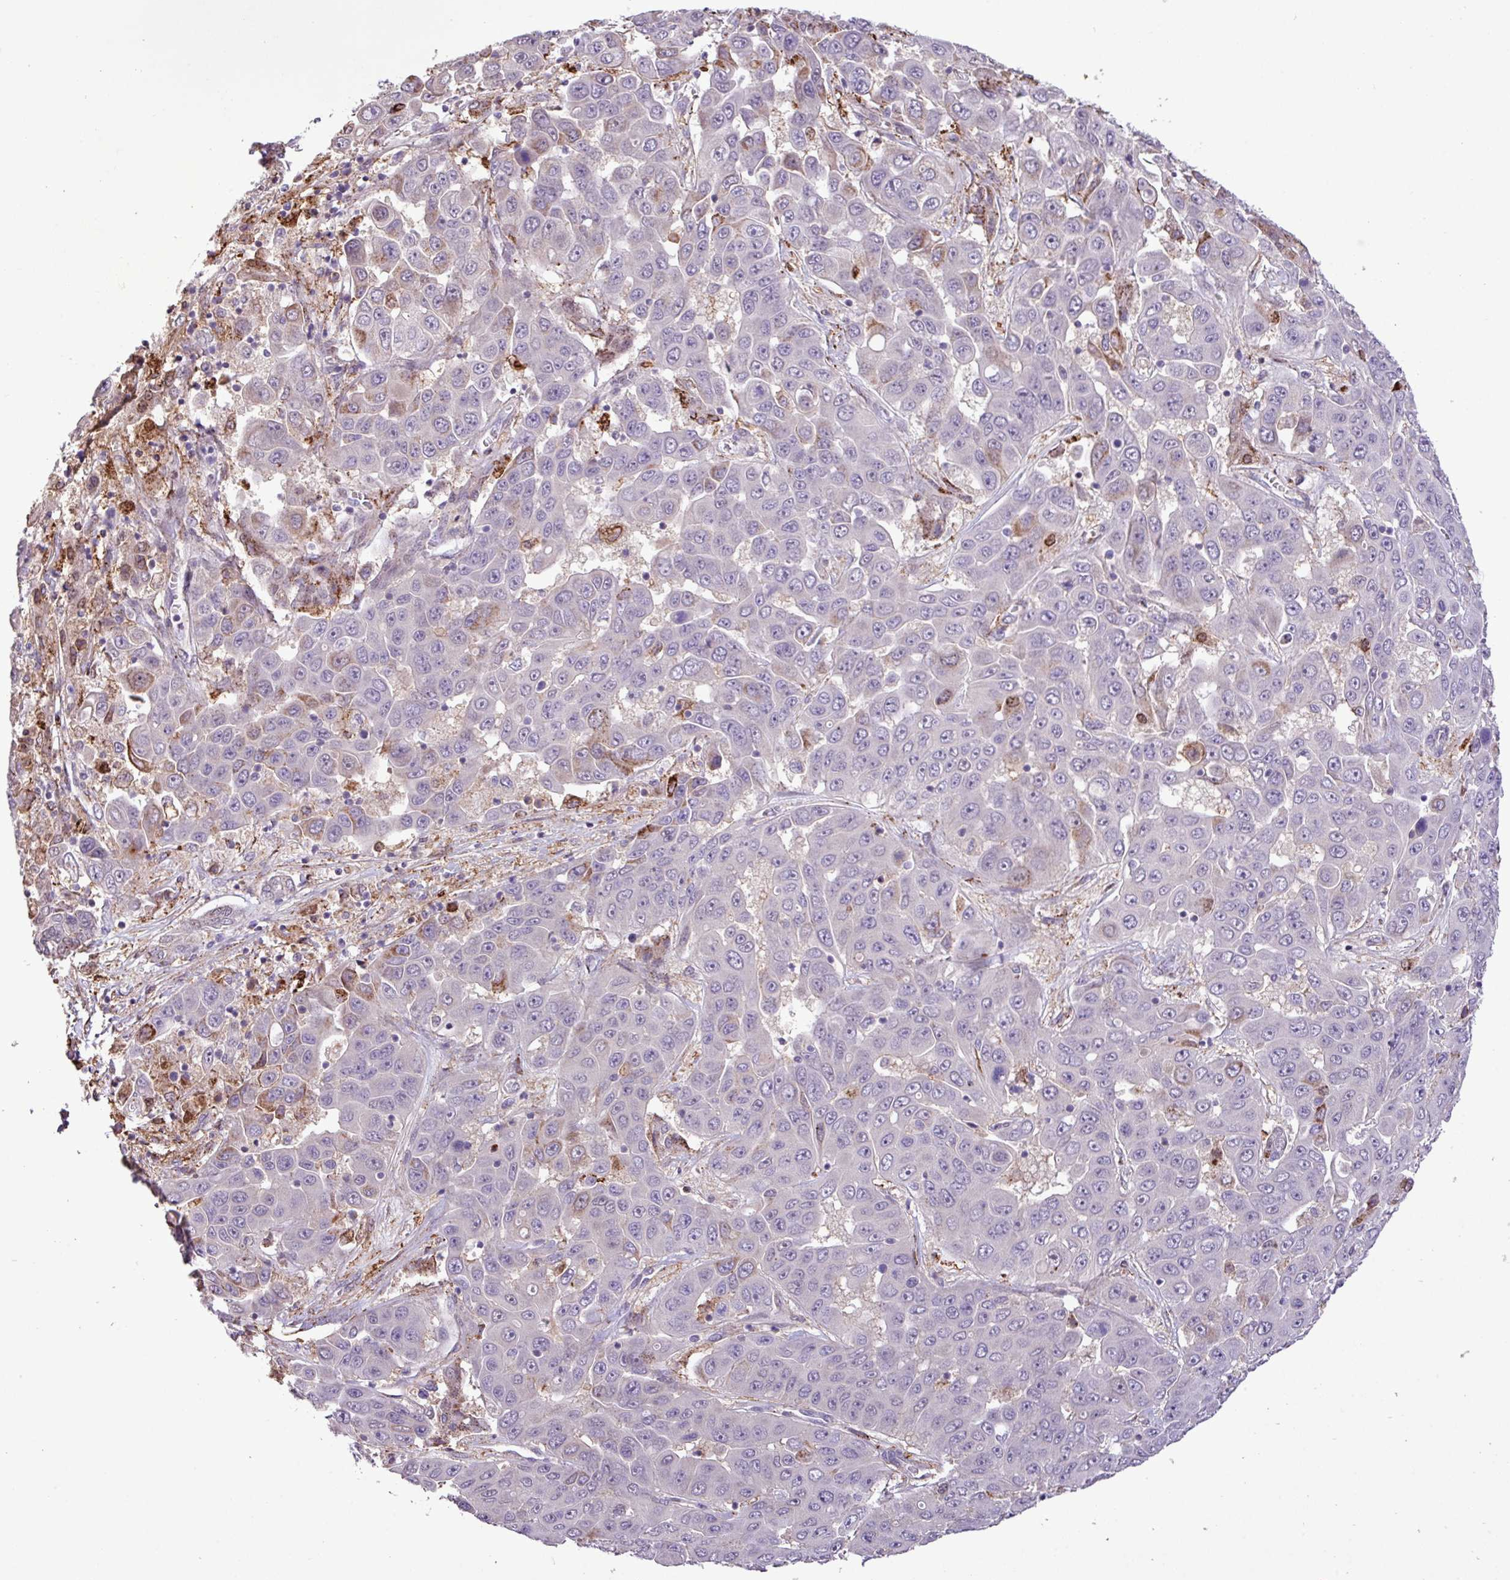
{"staining": {"intensity": "negative", "quantity": "none", "location": "none"}, "tissue": "liver cancer", "cell_type": "Tumor cells", "image_type": "cancer", "snomed": [{"axis": "morphology", "description": "Cholangiocarcinoma"}, {"axis": "topography", "description": "Liver"}], "caption": "A high-resolution photomicrograph shows immunohistochemistry staining of liver cancer, which displays no significant positivity in tumor cells. (Brightfield microscopy of DAB immunohistochemistry (IHC) at high magnification).", "gene": "RPP25L", "patient": {"sex": "female", "age": 52}}